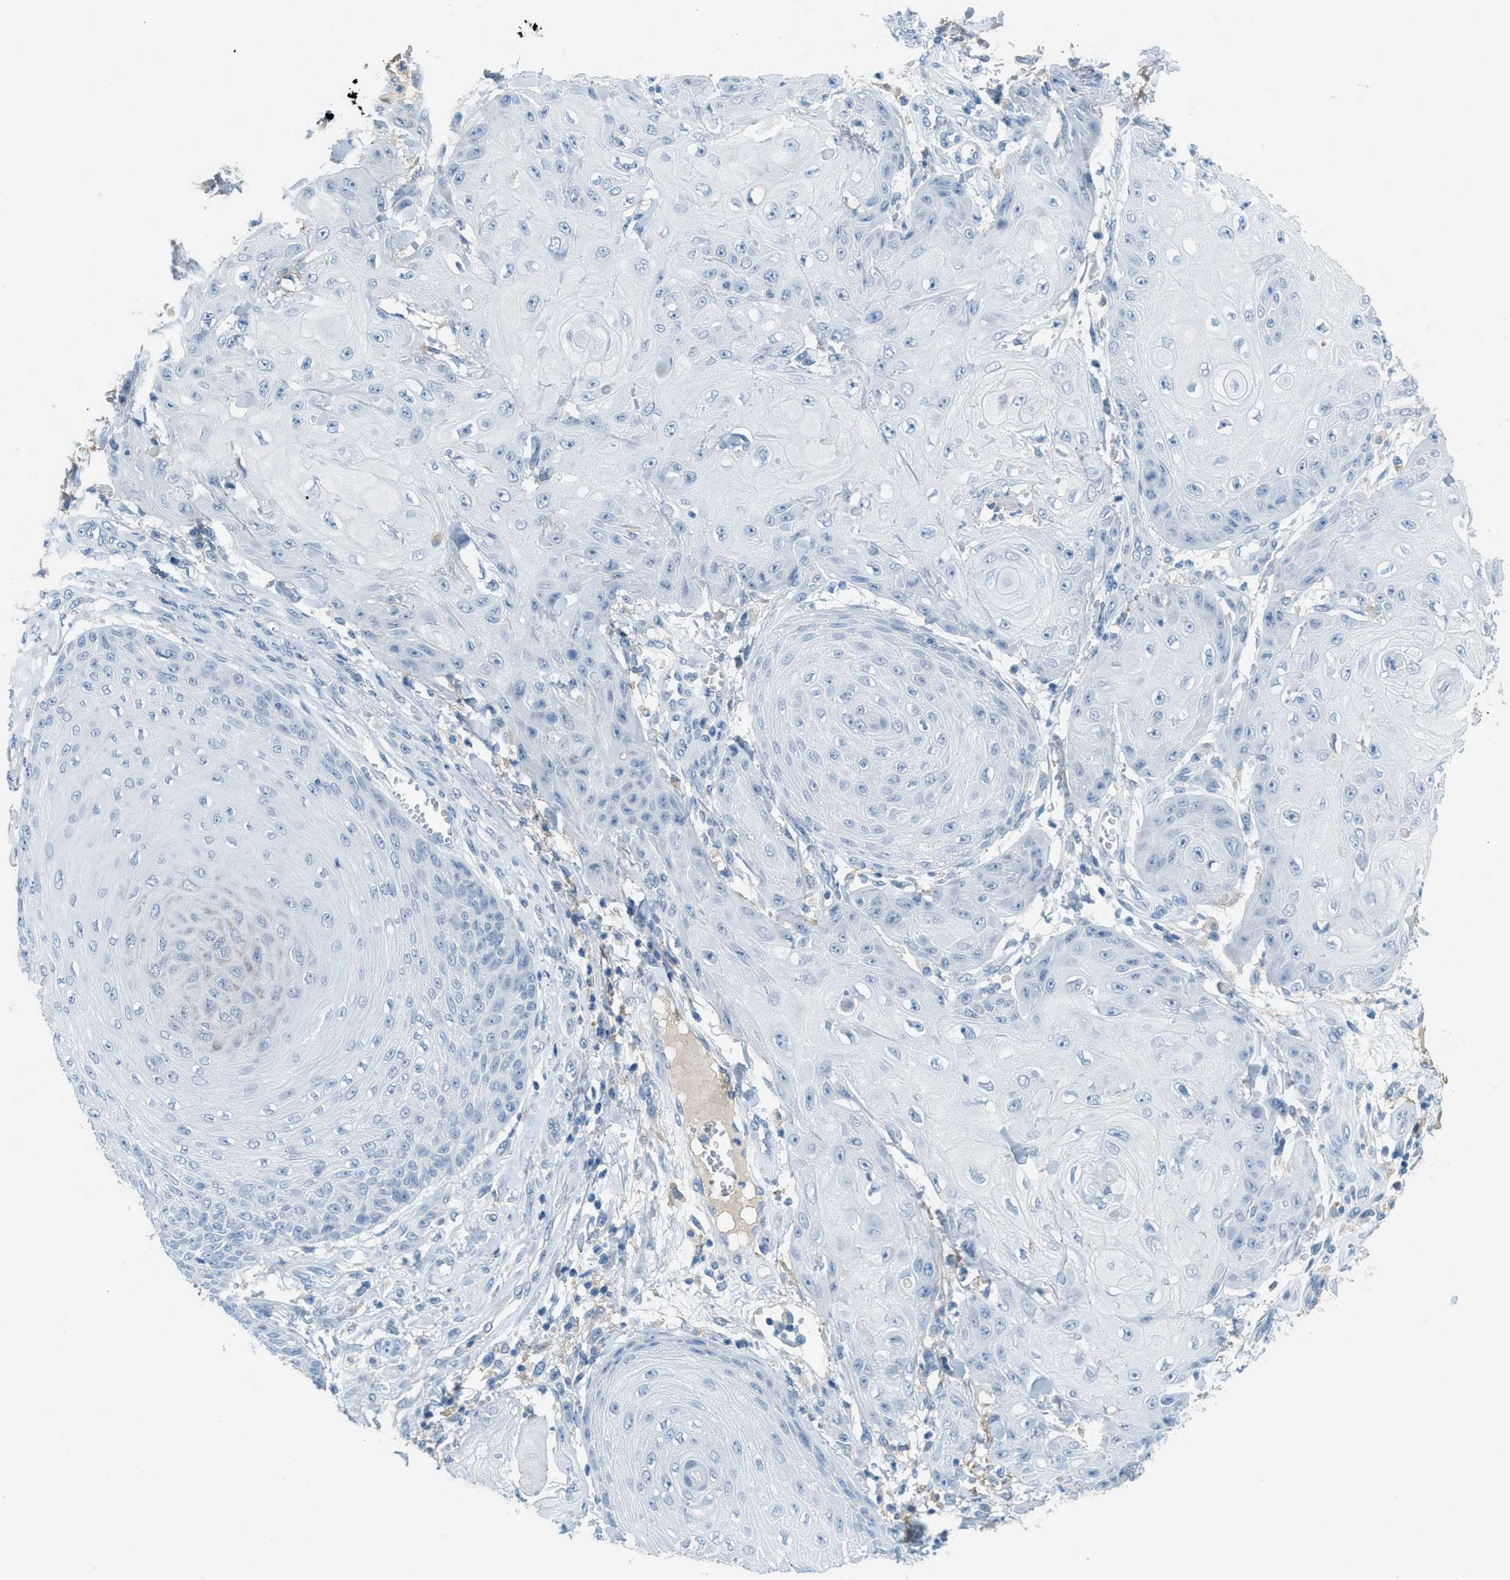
{"staining": {"intensity": "negative", "quantity": "none", "location": "none"}, "tissue": "skin cancer", "cell_type": "Tumor cells", "image_type": "cancer", "snomed": [{"axis": "morphology", "description": "Squamous cell carcinoma, NOS"}, {"axis": "topography", "description": "Skin"}], "caption": "Immunohistochemical staining of squamous cell carcinoma (skin) demonstrates no significant positivity in tumor cells.", "gene": "KLHL8", "patient": {"sex": "male", "age": 74}}